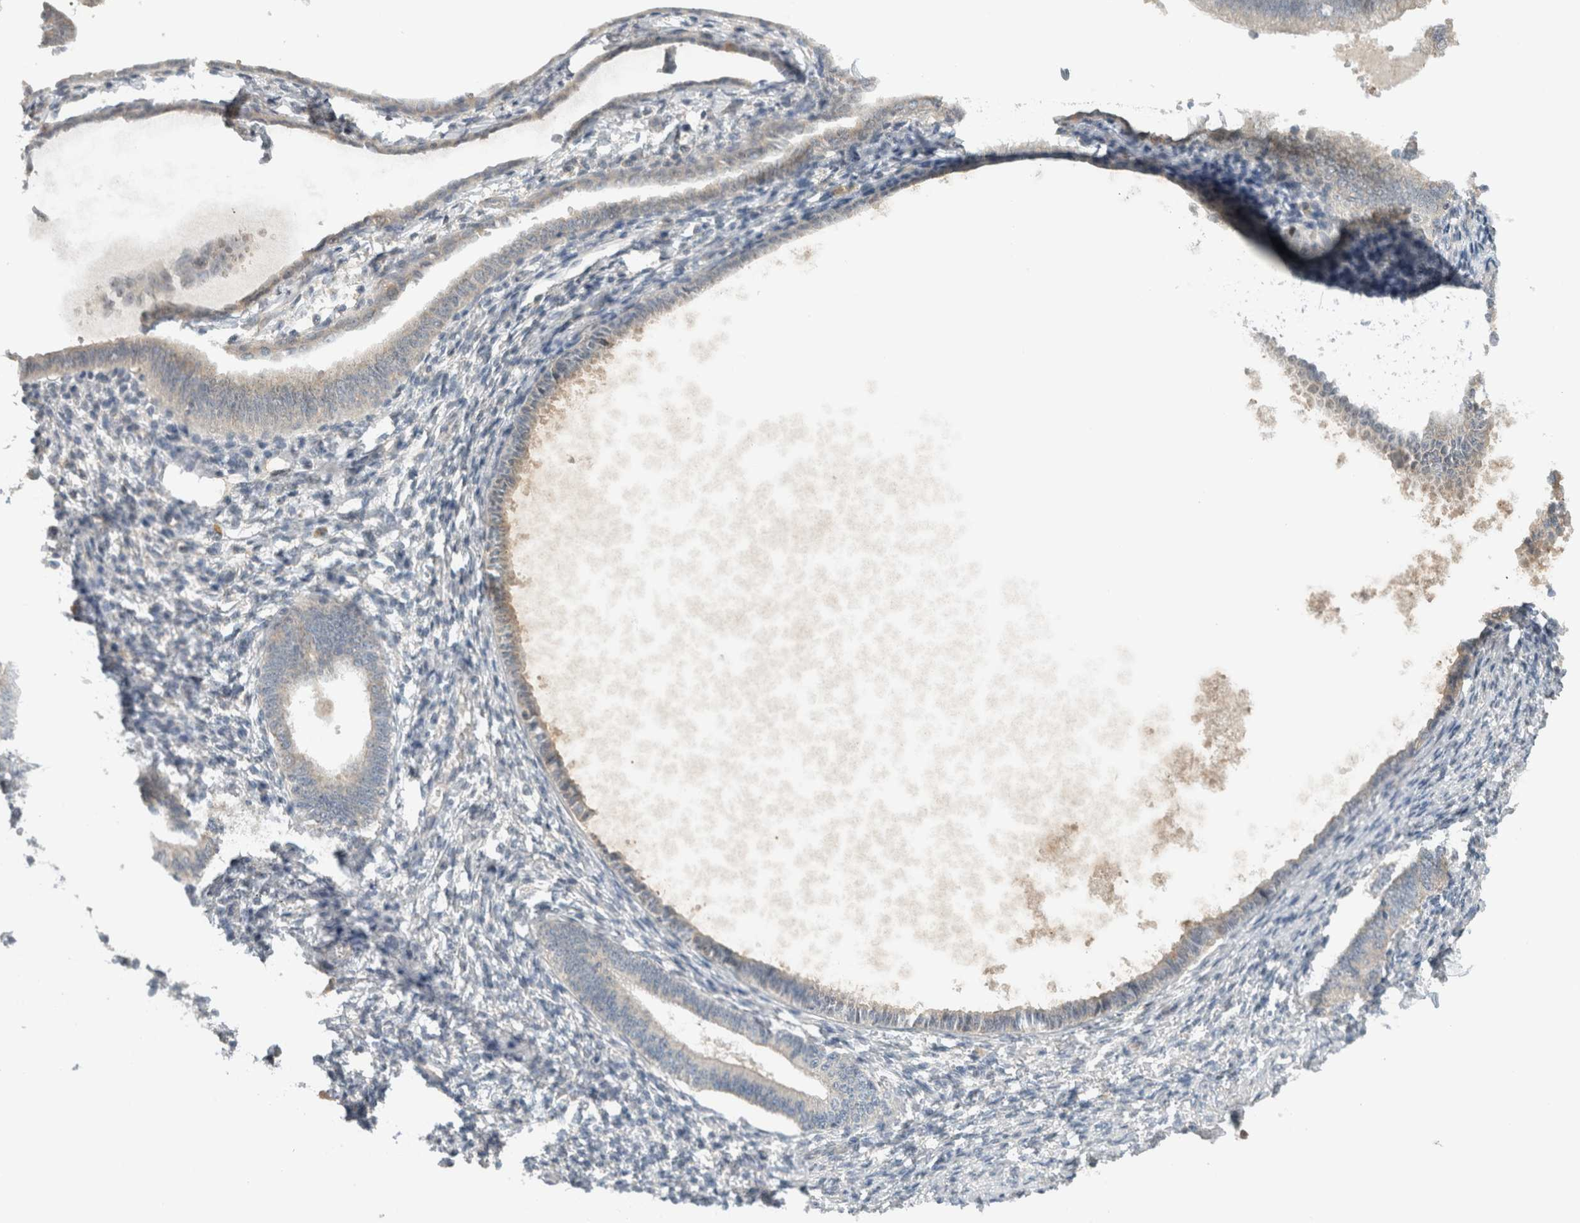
{"staining": {"intensity": "negative", "quantity": "none", "location": "none"}, "tissue": "endometrium", "cell_type": "Cells in endometrial stroma", "image_type": "normal", "snomed": [{"axis": "morphology", "description": "Normal tissue, NOS"}, {"axis": "topography", "description": "Endometrium"}], "caption": "Human endometrium stained for a protein using immunohistochemistry (IHC) exhibits no expression in cells in endometrial stroma.", "gene": "ERCC6L2", "patient": {"sex": "female", "age": 77}}